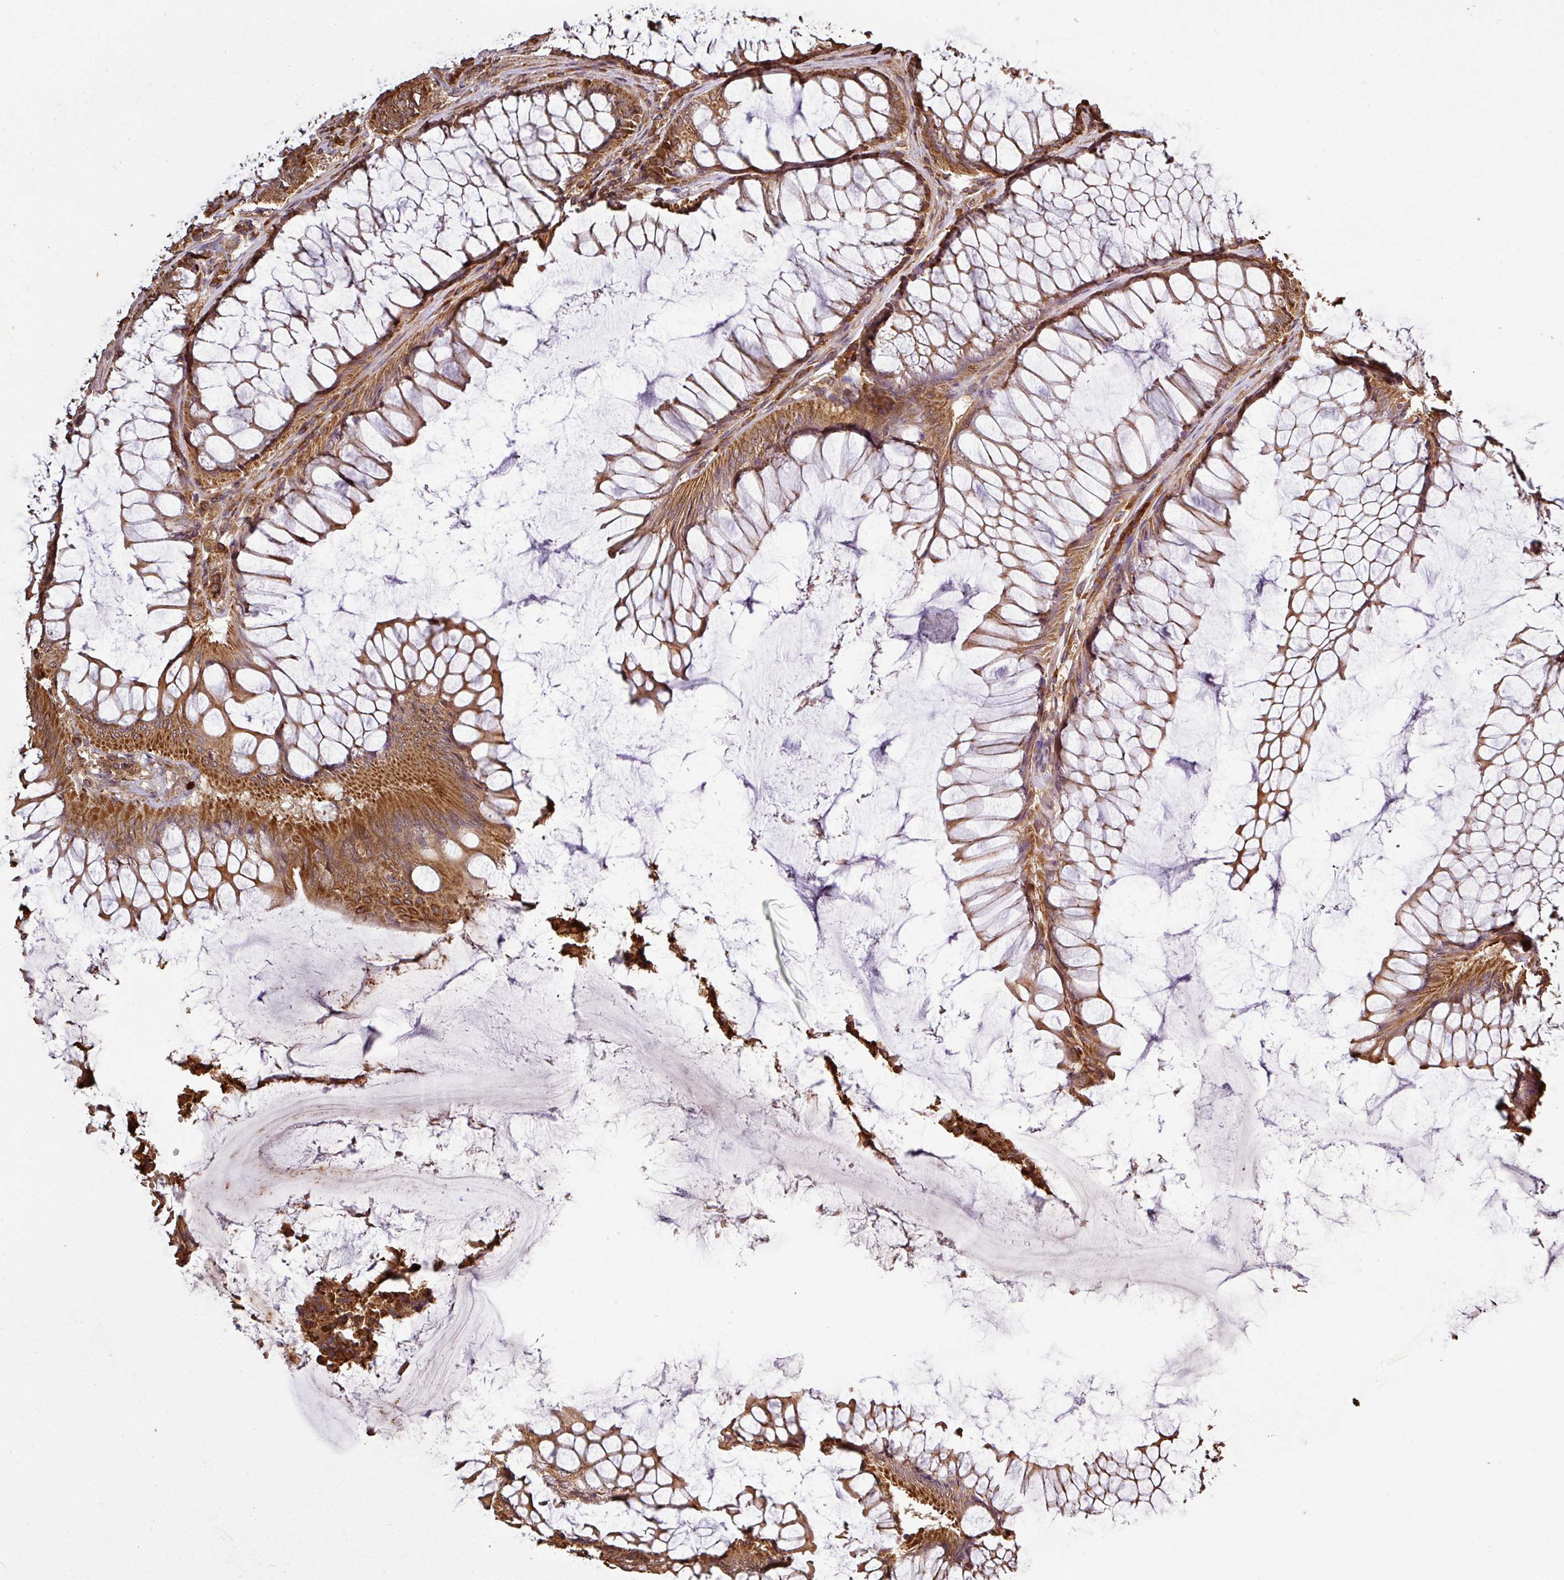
{"staining": {"intensity": "strong", "quantity": ">75%", "location": "cytoplasmic/membranous"}, "tissue": "colorectal cancer", "cell_type": "Tumor cells", "image_type": "cancer", "snomed": [{"axis": "morphology", "description": "Adenocarcinoma, NOS"}, {"axis": "topography", "description": "Colon"}], "caption": "Immunohistochemistry (IHC) of human adenocarcinoma (colorectal) reveals high levels of strong cytoplasmic/membranous expression in about >75% of tumor cells.", "gene": "PLEKHM1", "patient": {"sex": "female", "age": 67}}